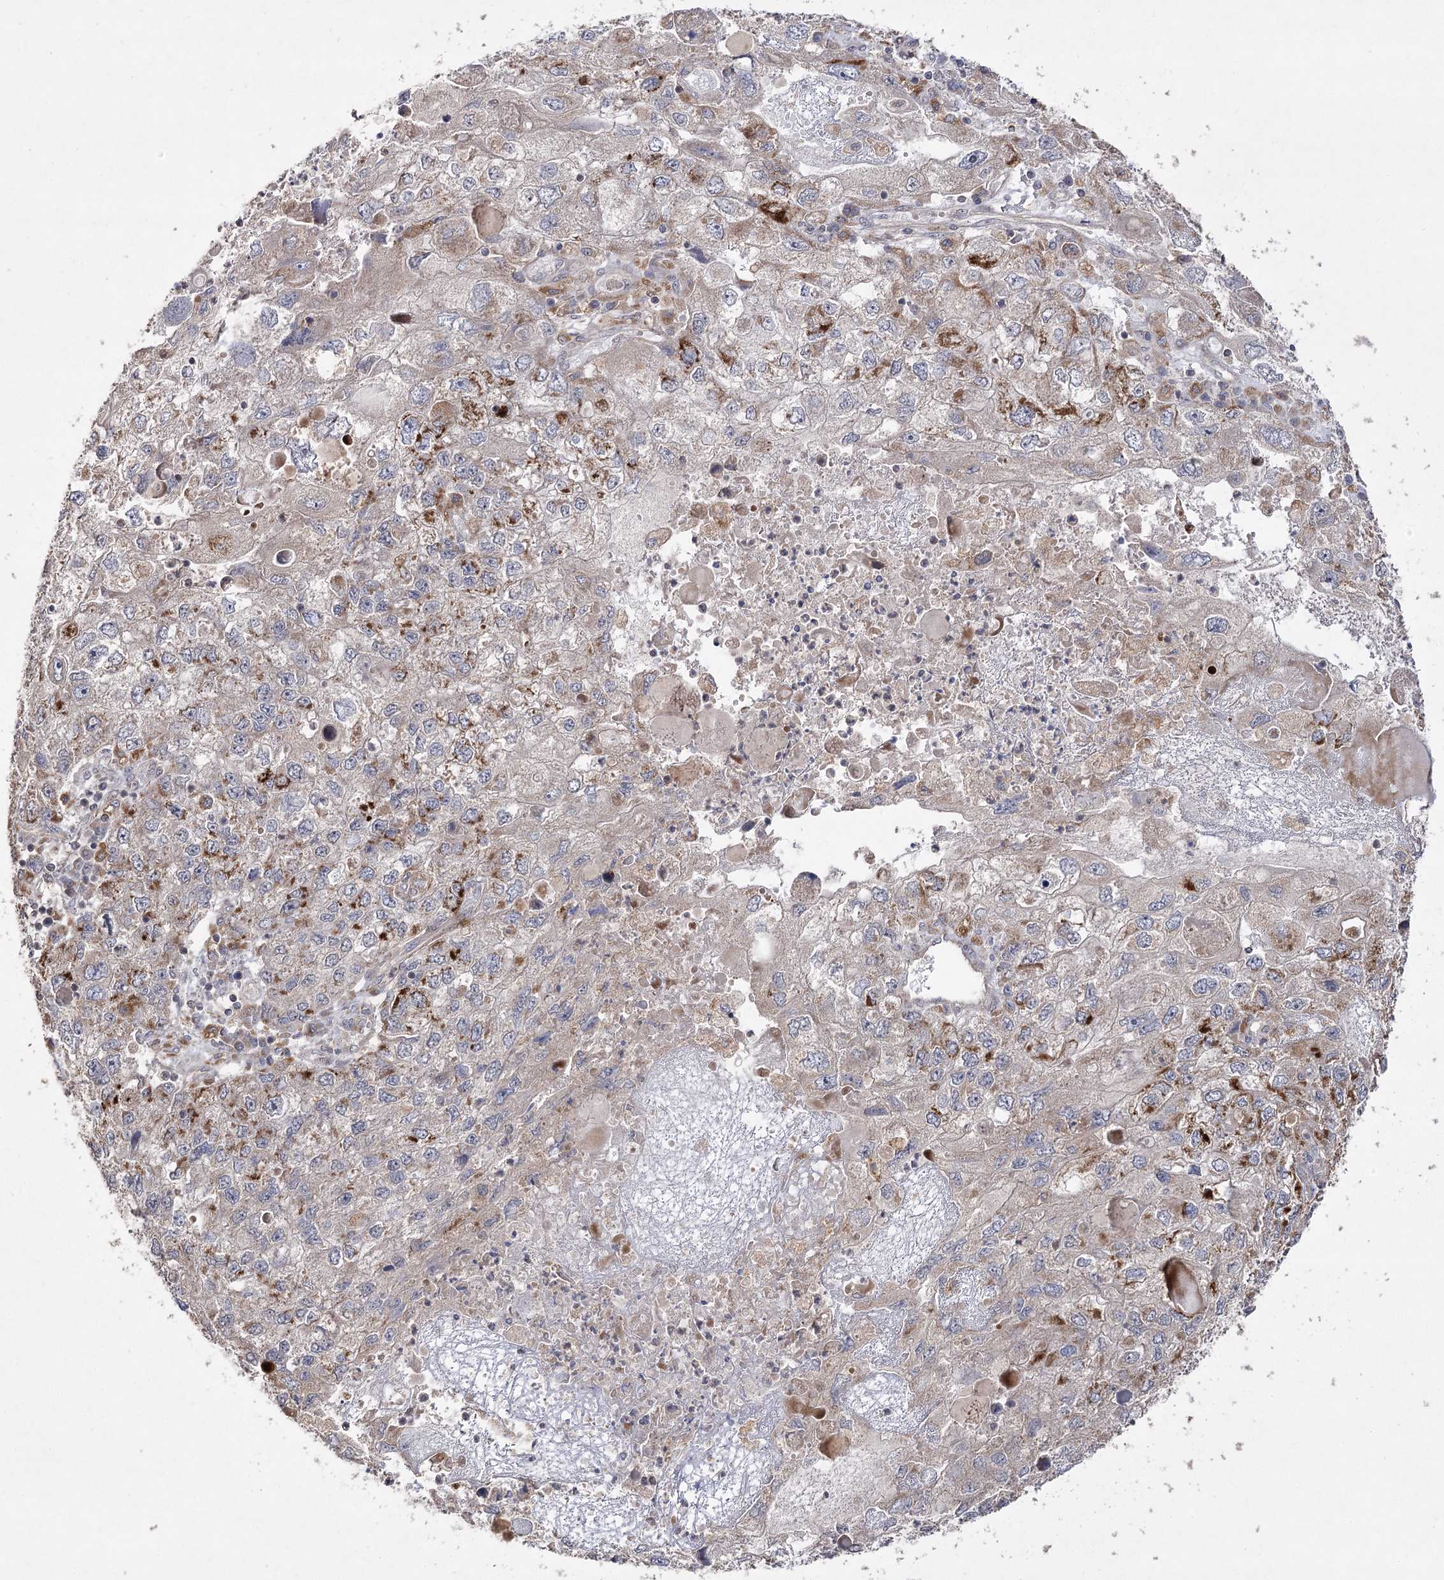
{"staining": {"intensity": "moderate", "quantity": "<25%", "location": "cytoplasmic/membranous"}, "tissue": "endometrial cancer", "cell_type": "Tumor cells", "image_type": "cancer", "snomed": [{"axis": "morphology", "description": "Adenocarcinoma, NOS"}, {"axis": "topography", "description": "Endometrium"}], "caption": "Protein expression analysis of endometrial cancer (adenocarcinoma) demonstrates moderate cytoplasmic/membranous expression in about <25% of tumor cells. Nuclei are stained in blue.", "gene": "OBSL1", "patient": {"sex": "female", "age": 49}}